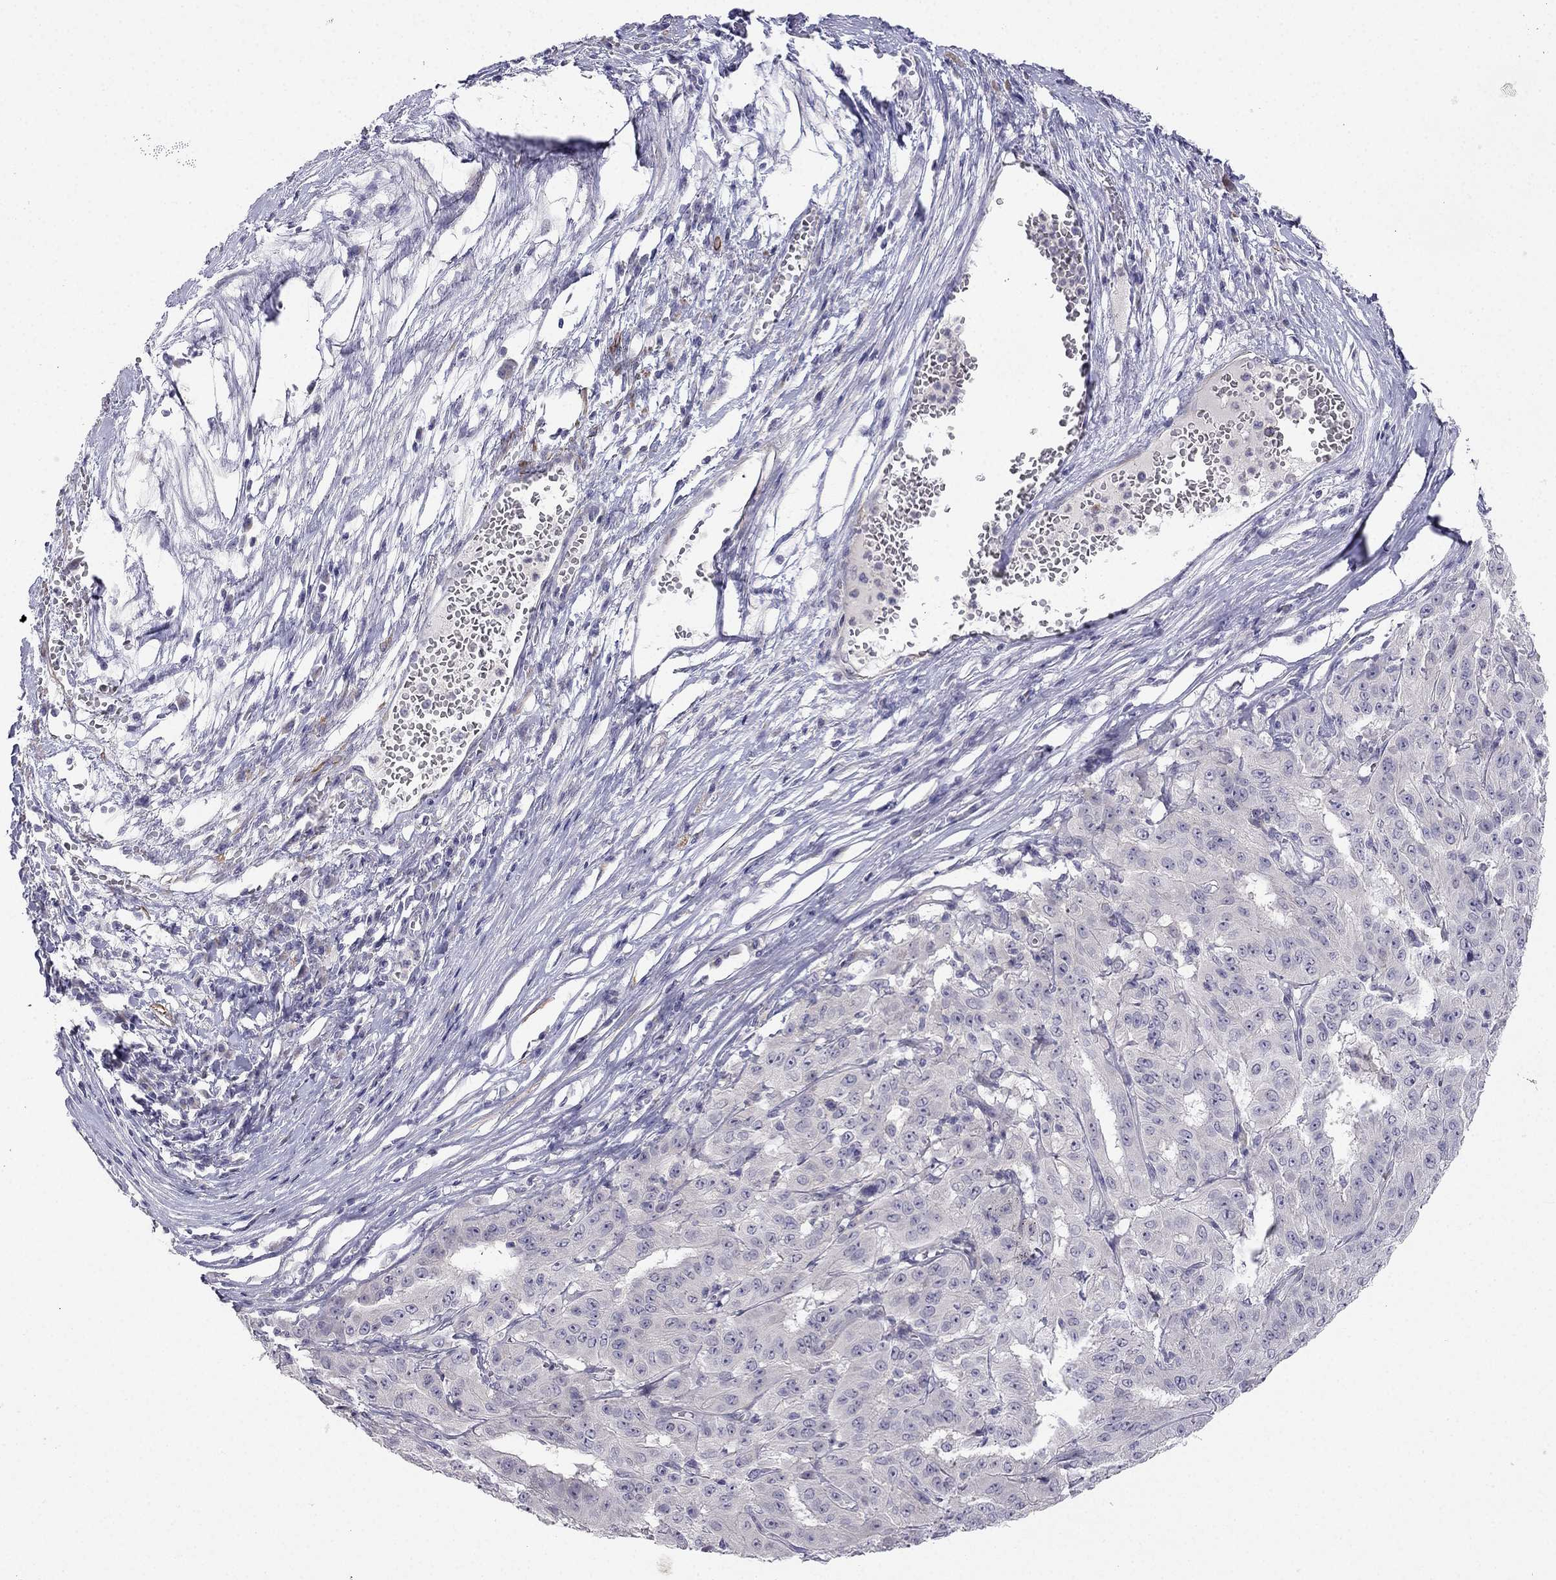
{"staining": {"intensity": "negative", "quantity": "none", "location": "none"}, "tissue": "pancreatic cancer", "cell_type": "Tumor cells", "image_type": "cancer", "snomed": [{"axis": "morphology", "description": "Adenocarcinoma, NOS"}, {"axis": "topography", "description": "Pancreas"}], "caption": "Protein analysis of pancreatic adenocarcinoma reveals no significant expression in tumor cells. (DAB immunohistochemistry (IHC) with hematoxylin counter stain).", "gene": "C16orf89", "patient": {"sex": "male", "age": 63}}